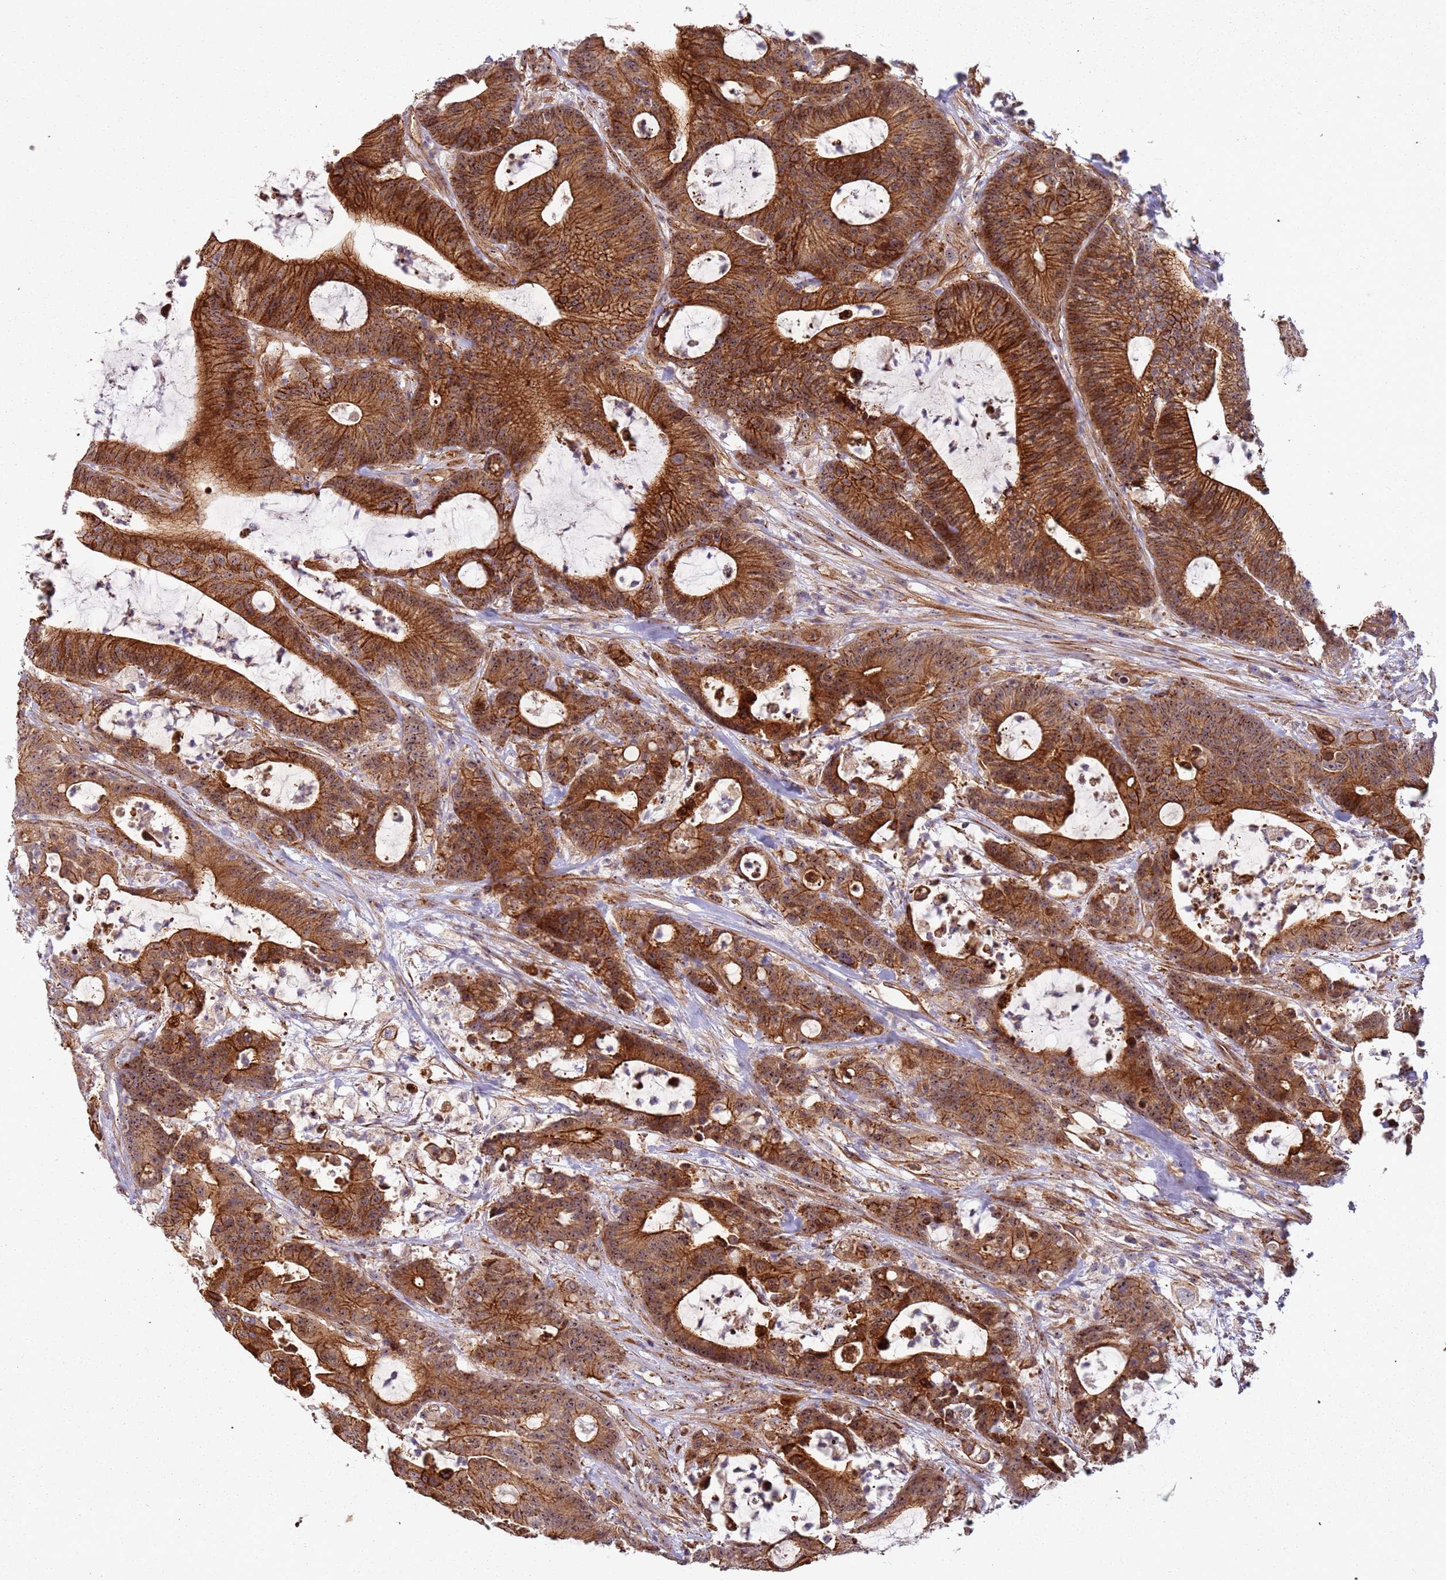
{"staining": {"intensity": "strong", "quantity": ">75%", "location": "cytoplasmic/membranous,nuclear"}, "tissue": "colorectal cancer", "cell_type": "Tumor cells", "image_type": "cancer", "snomed": [{"axis": "morphology", "description": "Adenocarcinoma, NOS"}, {"axis": "topography", "description": "Colon"}], "caption": "Immunohistochemistry (IHC) histopathology image of colorectal adenocarcinoma stained for a protein (brown), which demonstrates high levels of strong cytoplasmic/membranous and nuclear staining in about >75% of tumor cells.", "gene": "C2CD4B", "patient": {"sex": "female", "age": 84}}